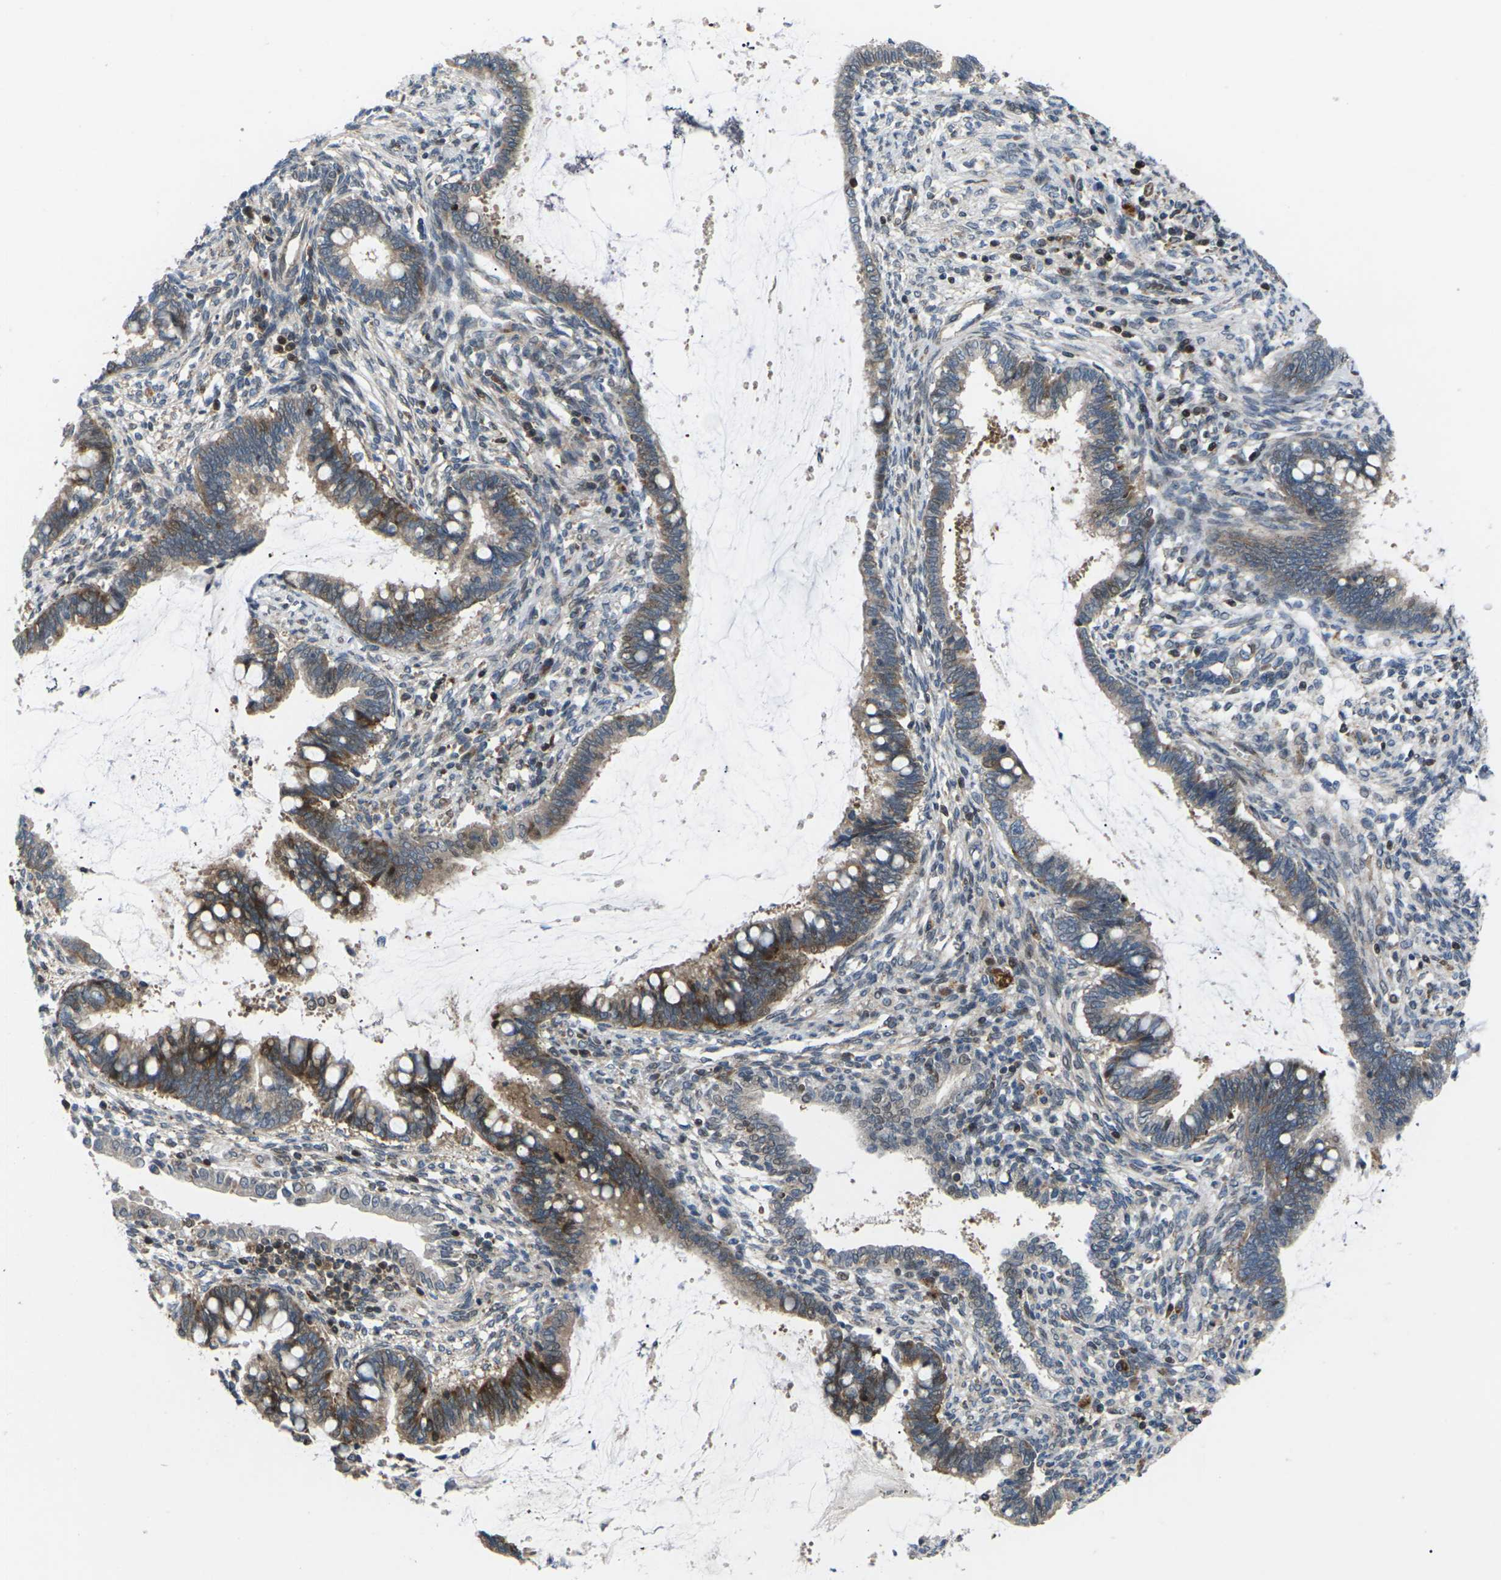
{"staining": {"intensity": "moderate", "quantity": "25%-75%", "location": "cytoplasmic/membranous"}, "tissue": "cervical cancer", "cell_type": "Tumor cells", "image_type": "cancer", "snomed": [{"axis": "morphology", "description": "Adenocarcinoma, NOS"}, {"axis": "topography", "description": "Cervix"}], "caption": "Immunohistochemistry (IHC) micrograph of human cervical adenocarcinoma stained for a protein (brown), which exhibits medium levels of moderate cytoplasmic/membranous staining in about 25%-75% of tumor cells.", "gene": "RPS6KA3", "patient": {"sex": "female", "age": 44}}